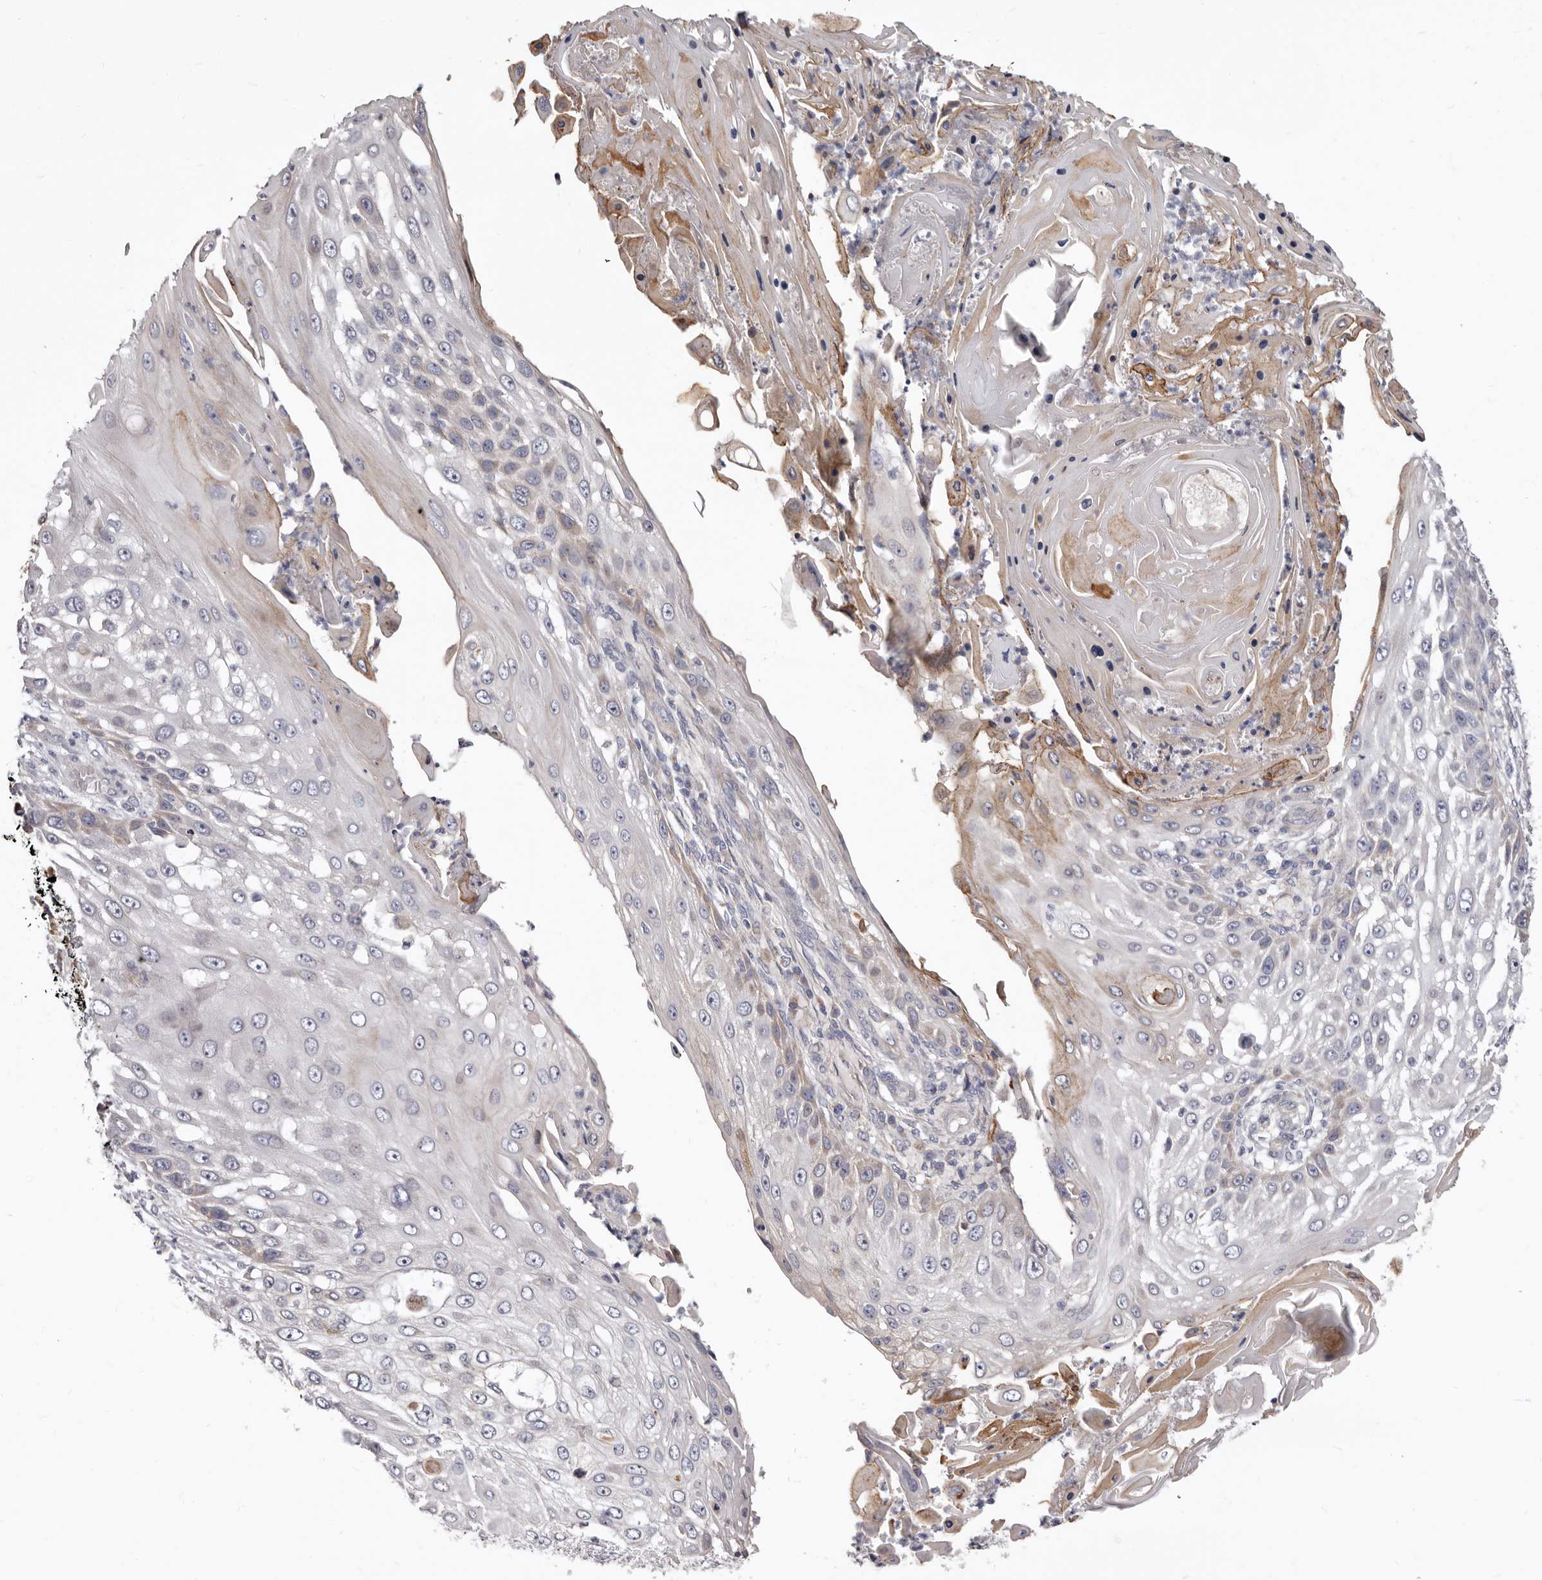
{"staining": {"intensity": "weak", "quantity": "<25%", "location": "cytoplasmic/membranous"}, "tissue": "skin cancer", "cell_type": "Tumor cells", "image_type": "cancer", "snomed": [{"axis": "morphology", "description": "Squamous cell carcinoma, NOS"}, {"axis": "topography", "description": "Skin"}], "caption": "Image shows no protein staining in tumor cells of skin cancer (squamous cell carcinoma) tissue.", "gene": "FMO2", "patient": {"sex": "female", "age": 44}}